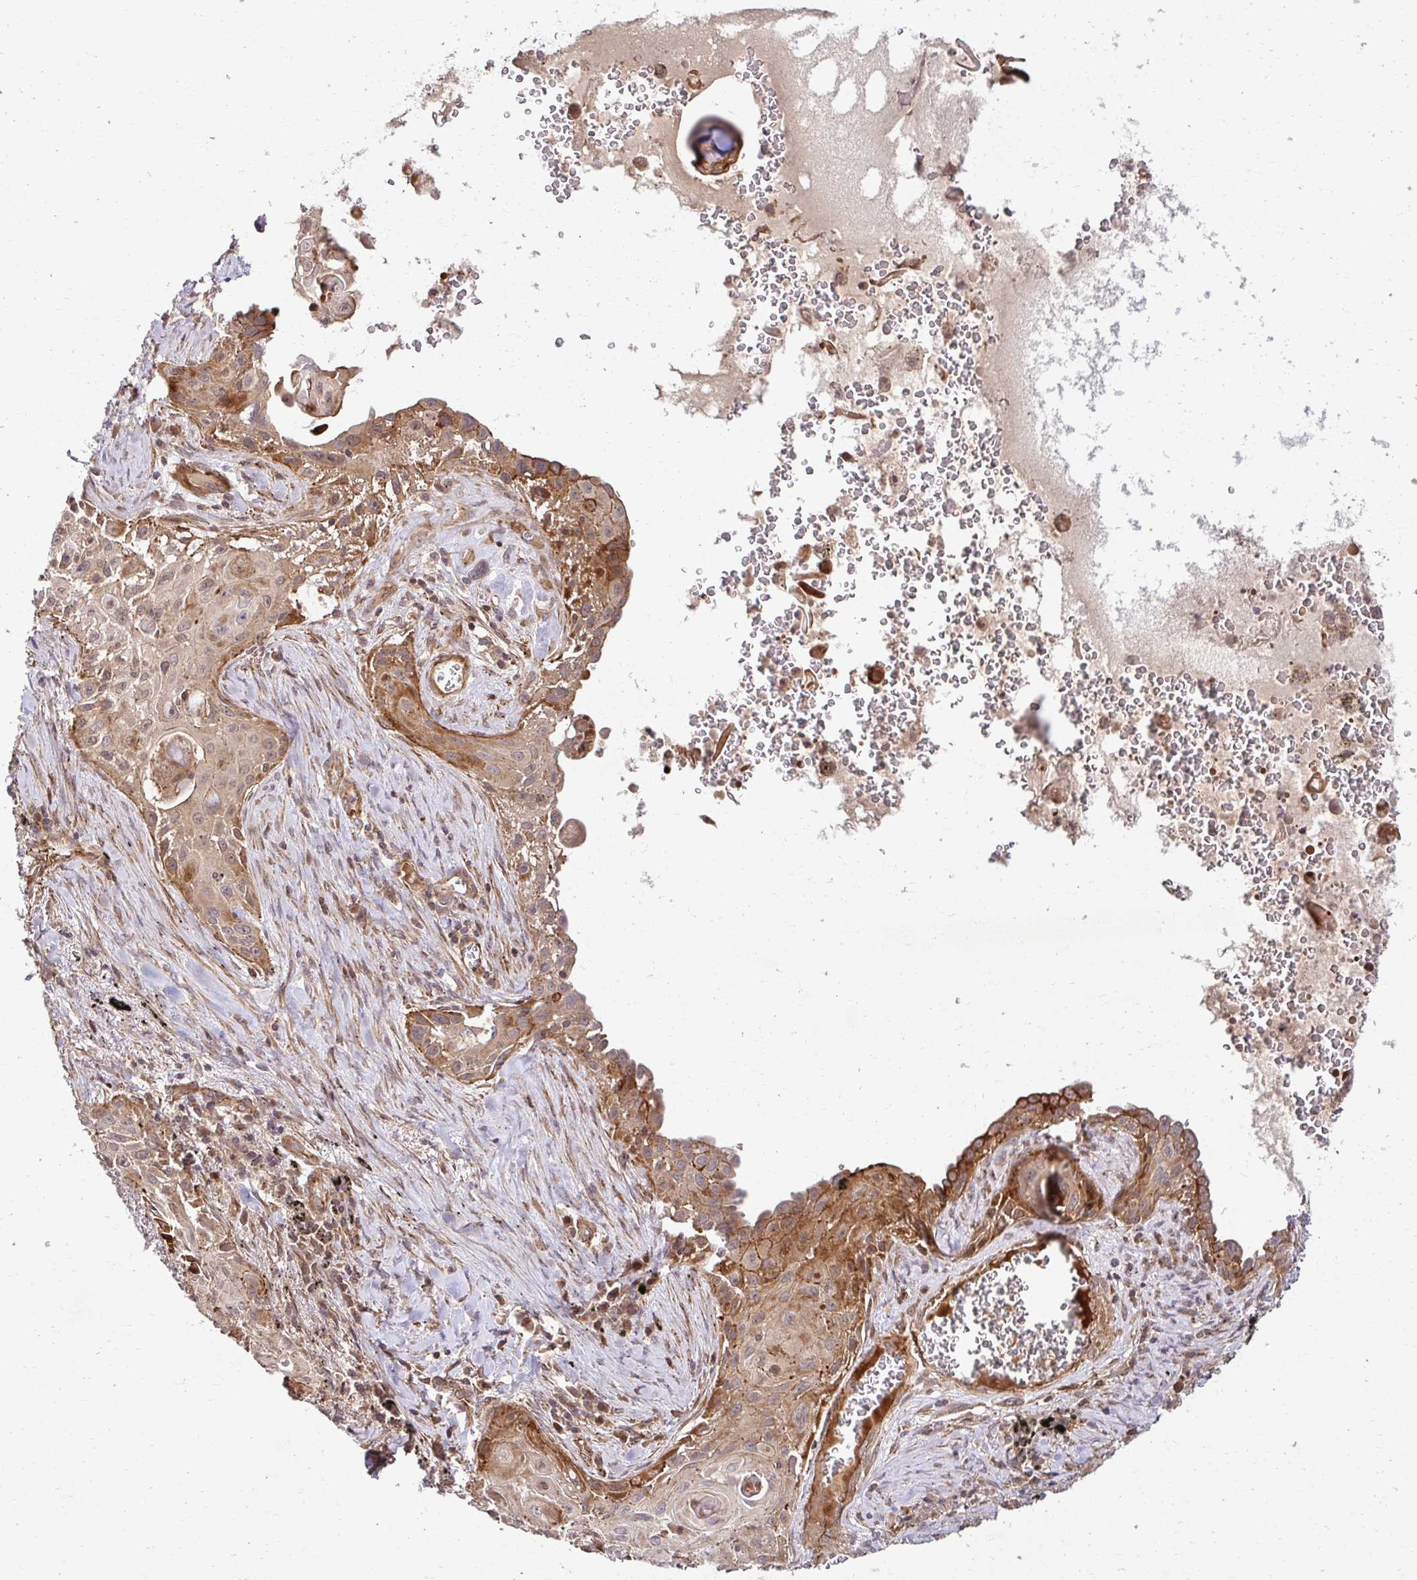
{"staining": {"intensity": "moderate", "quantity": "<25%", "location": "cytoplasmic/membranous"}, "tissue": "lung cancer", "cell_type": "Tumor cells", "image_type": "cancer", "snomed": [{"axis": "morphology", "description": "Squamous cell carcinoma, NOS"}, {"axis": "topography", "description": "Lung"}], "caption": "A low amount of moderate cytoplasmic/membranous expression is appreciated in about <25% of tumor cells in lung squamous cell carcinoma tissue. Using DAB (brown) and hematoxylin (blue) stains, captured at high magnification using brightfield microscopy.", "gene": "PSMA4", "patient": {"sex": "male", "age": 79}}